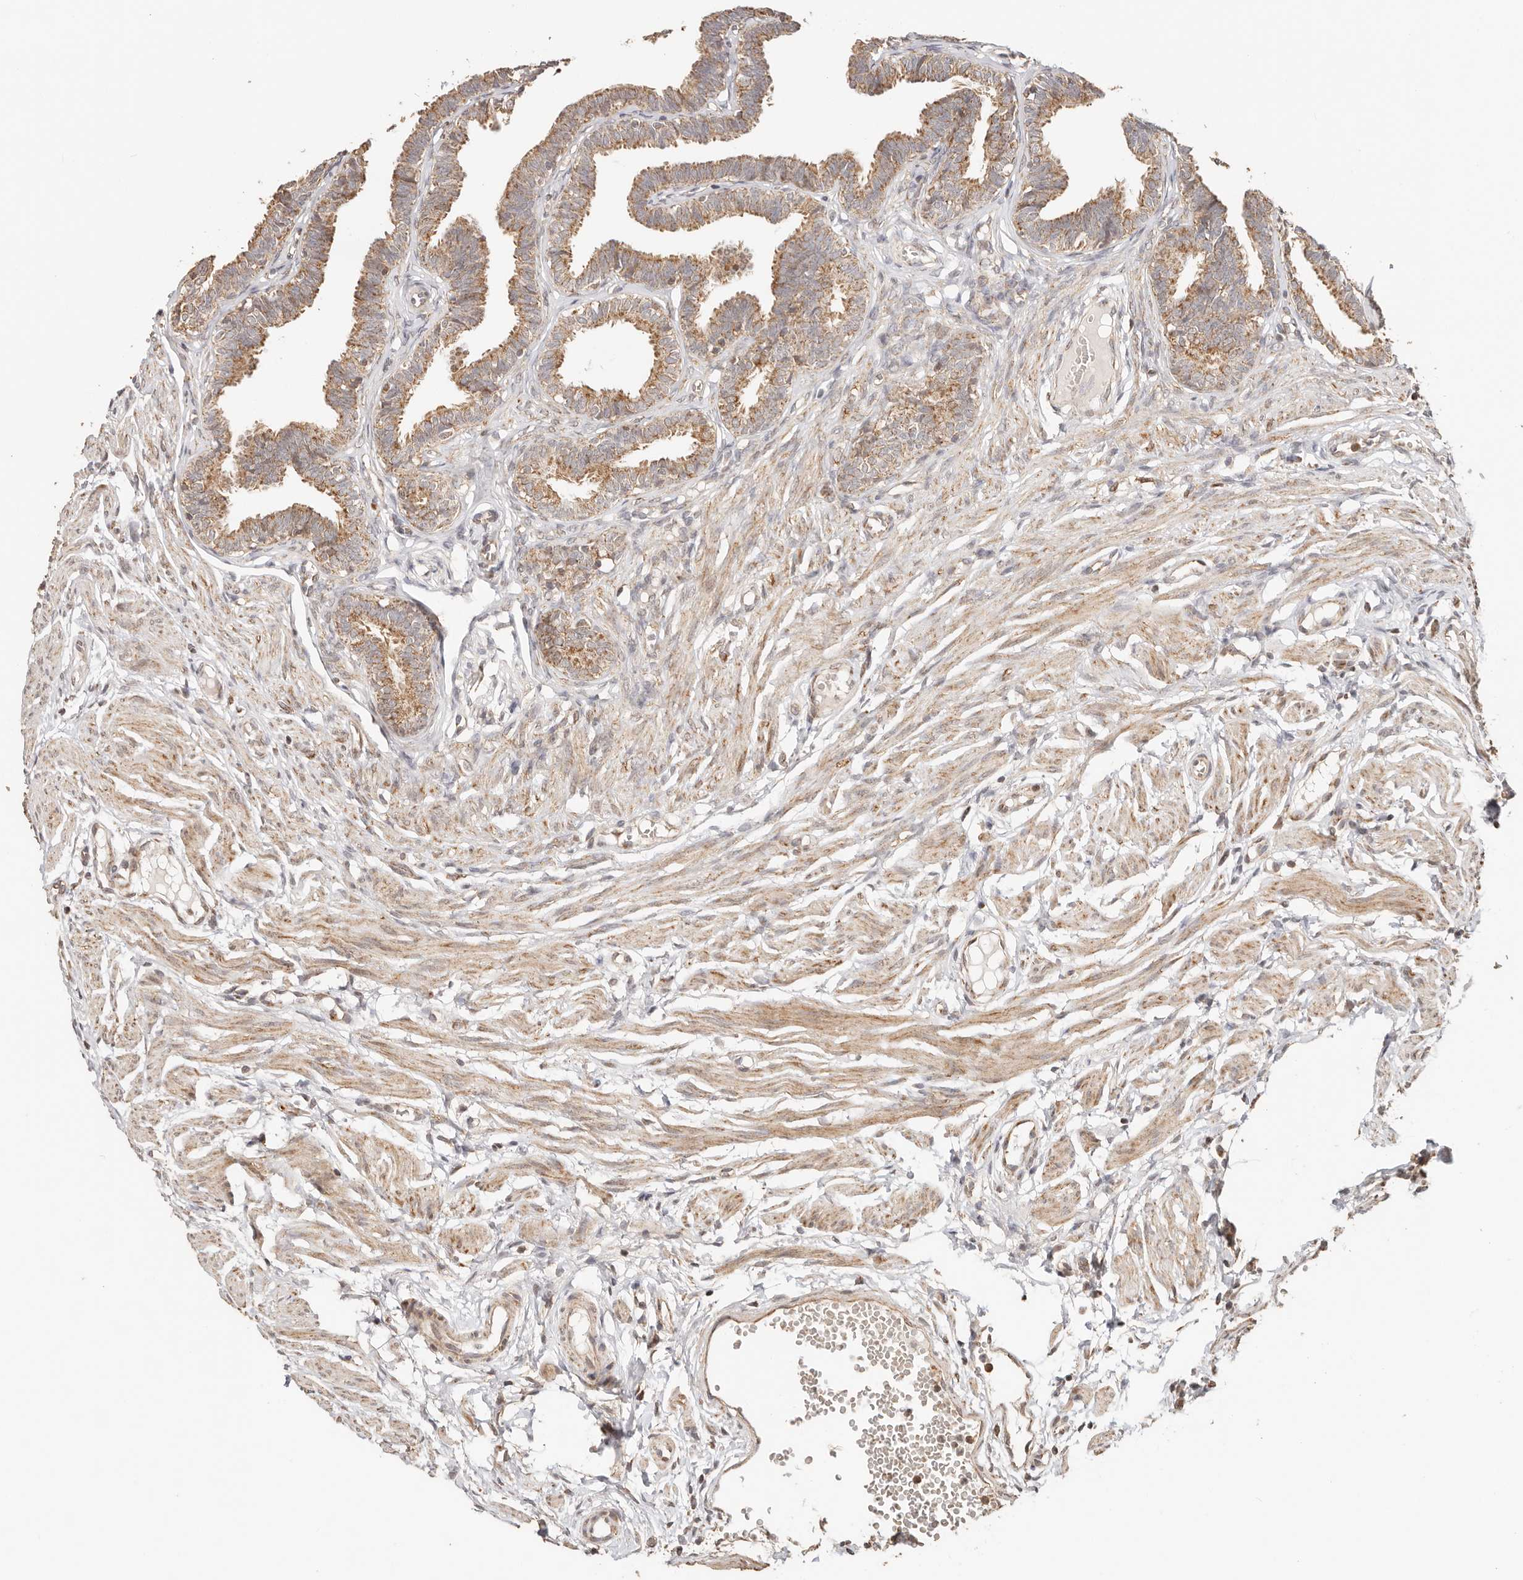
{"staining": {"intensity": "moderate", "quantity": ">75%", "location": "cytoplasmic/membranous"}, "tissue": "fallopian tube", "cell_type": "Glandular cells", "image_type": "normal", "snomed": [{"axis": "morphology", "description": "Normal tissue, NOS"}, {"axis": "topography", "description": "Fallopian tube"}, {"axis": "topography", "description": "Ovary"}], "caption": "Normal fallopian tube reveals moderate cytoplasmic/membranous positivity in approximately >75% of glandular cells (Brightfield microscopy of DAB IHC at high magnification)..", "gene": "NDUFB11", "patient": {"sex": "female", "age": 23}}